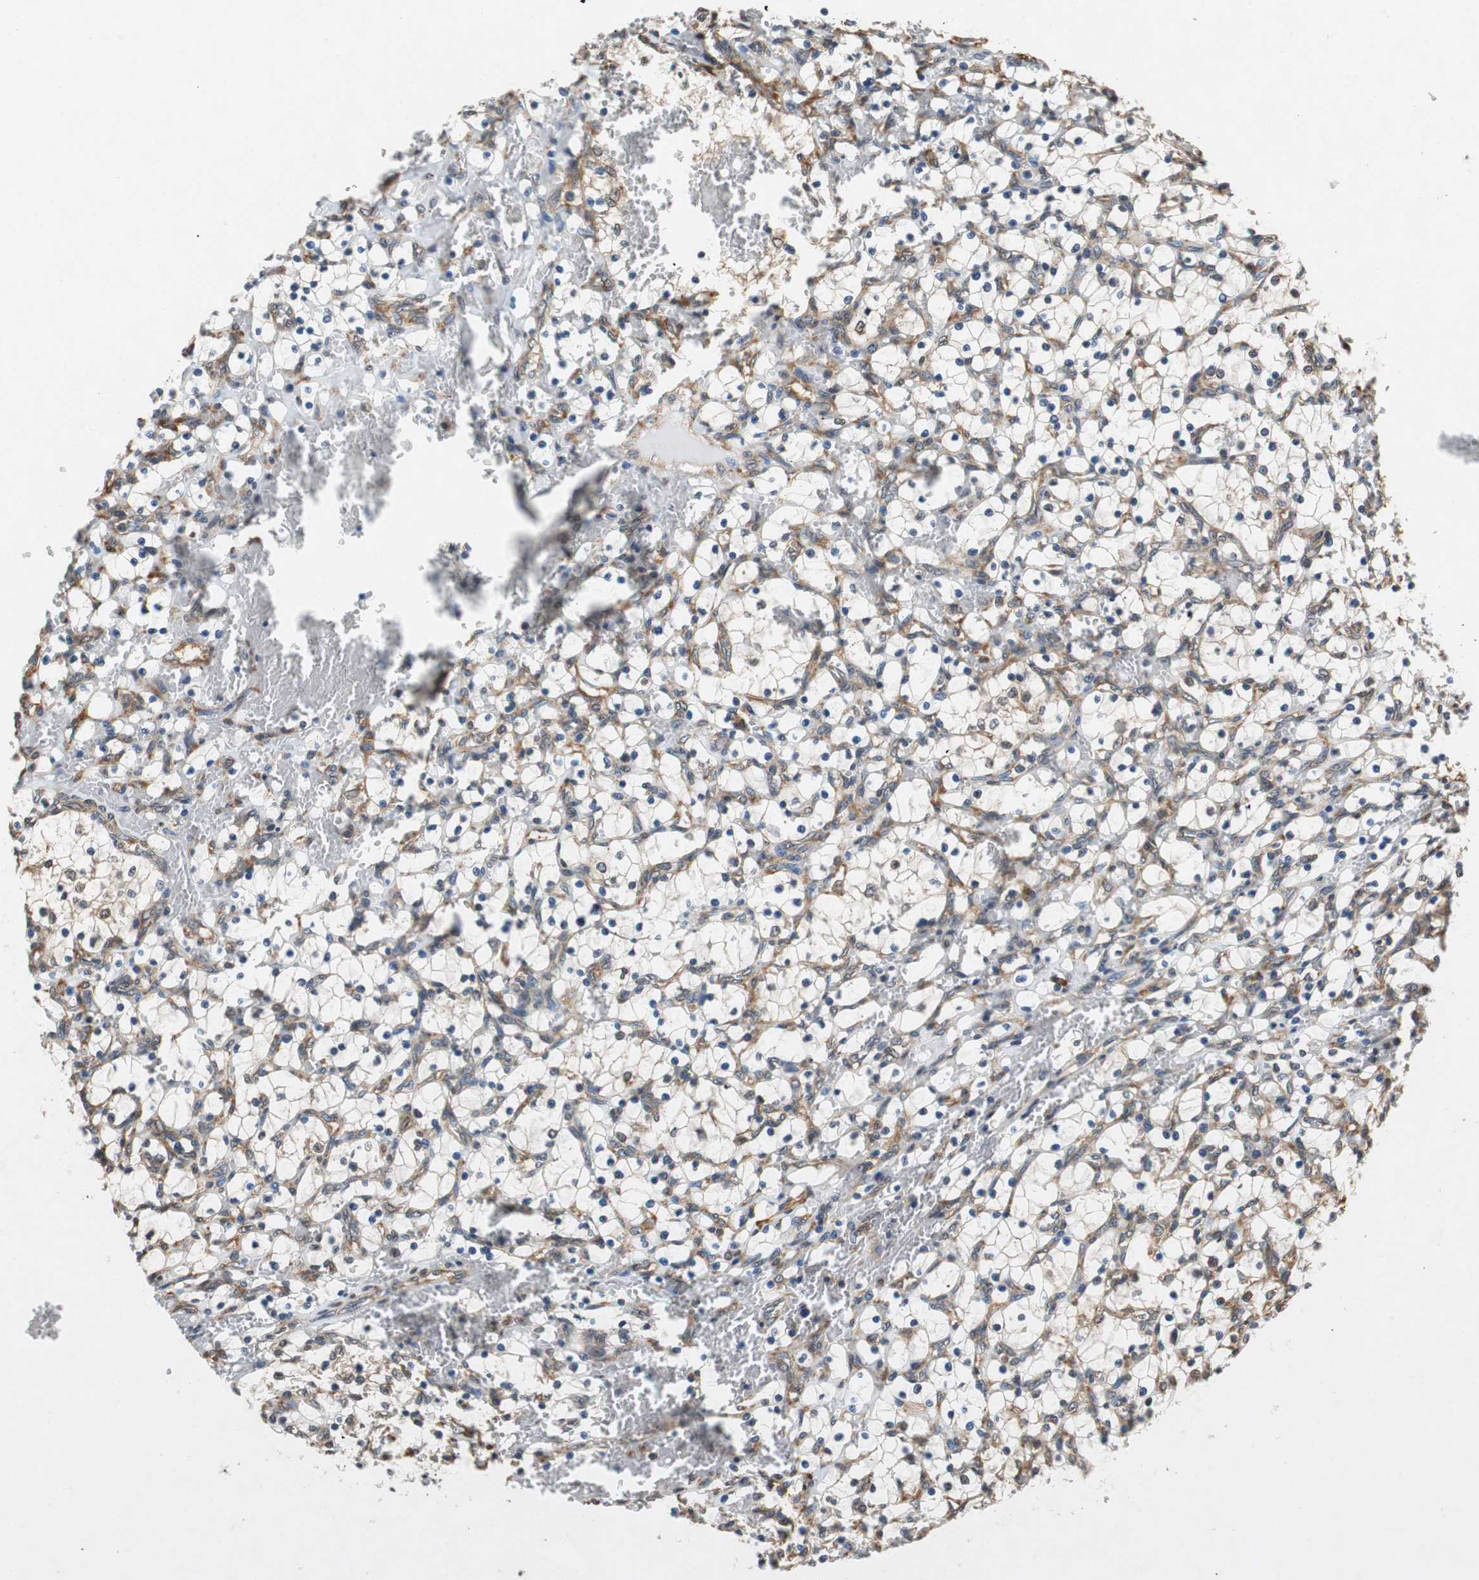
{"staining": {"intensity": "negative", "quantity": "none", "location": "none"}, "tissue": "renal cancer", "cell_type": "Tumor cells", "image_type": "cancer", "snomed": [{"axis": "morphology", "description": "Adenocarcinoma, NOS"}, {"axis": "topography", "description": "Kidney"}], "caption": "The immunohistochemistry (IHC) micrograph has no significant positivity in tumor cells of adenocarcinoma (renal) tissue.", "gene": "RPL35", "patient": {"sex": "female", "age": 69}}